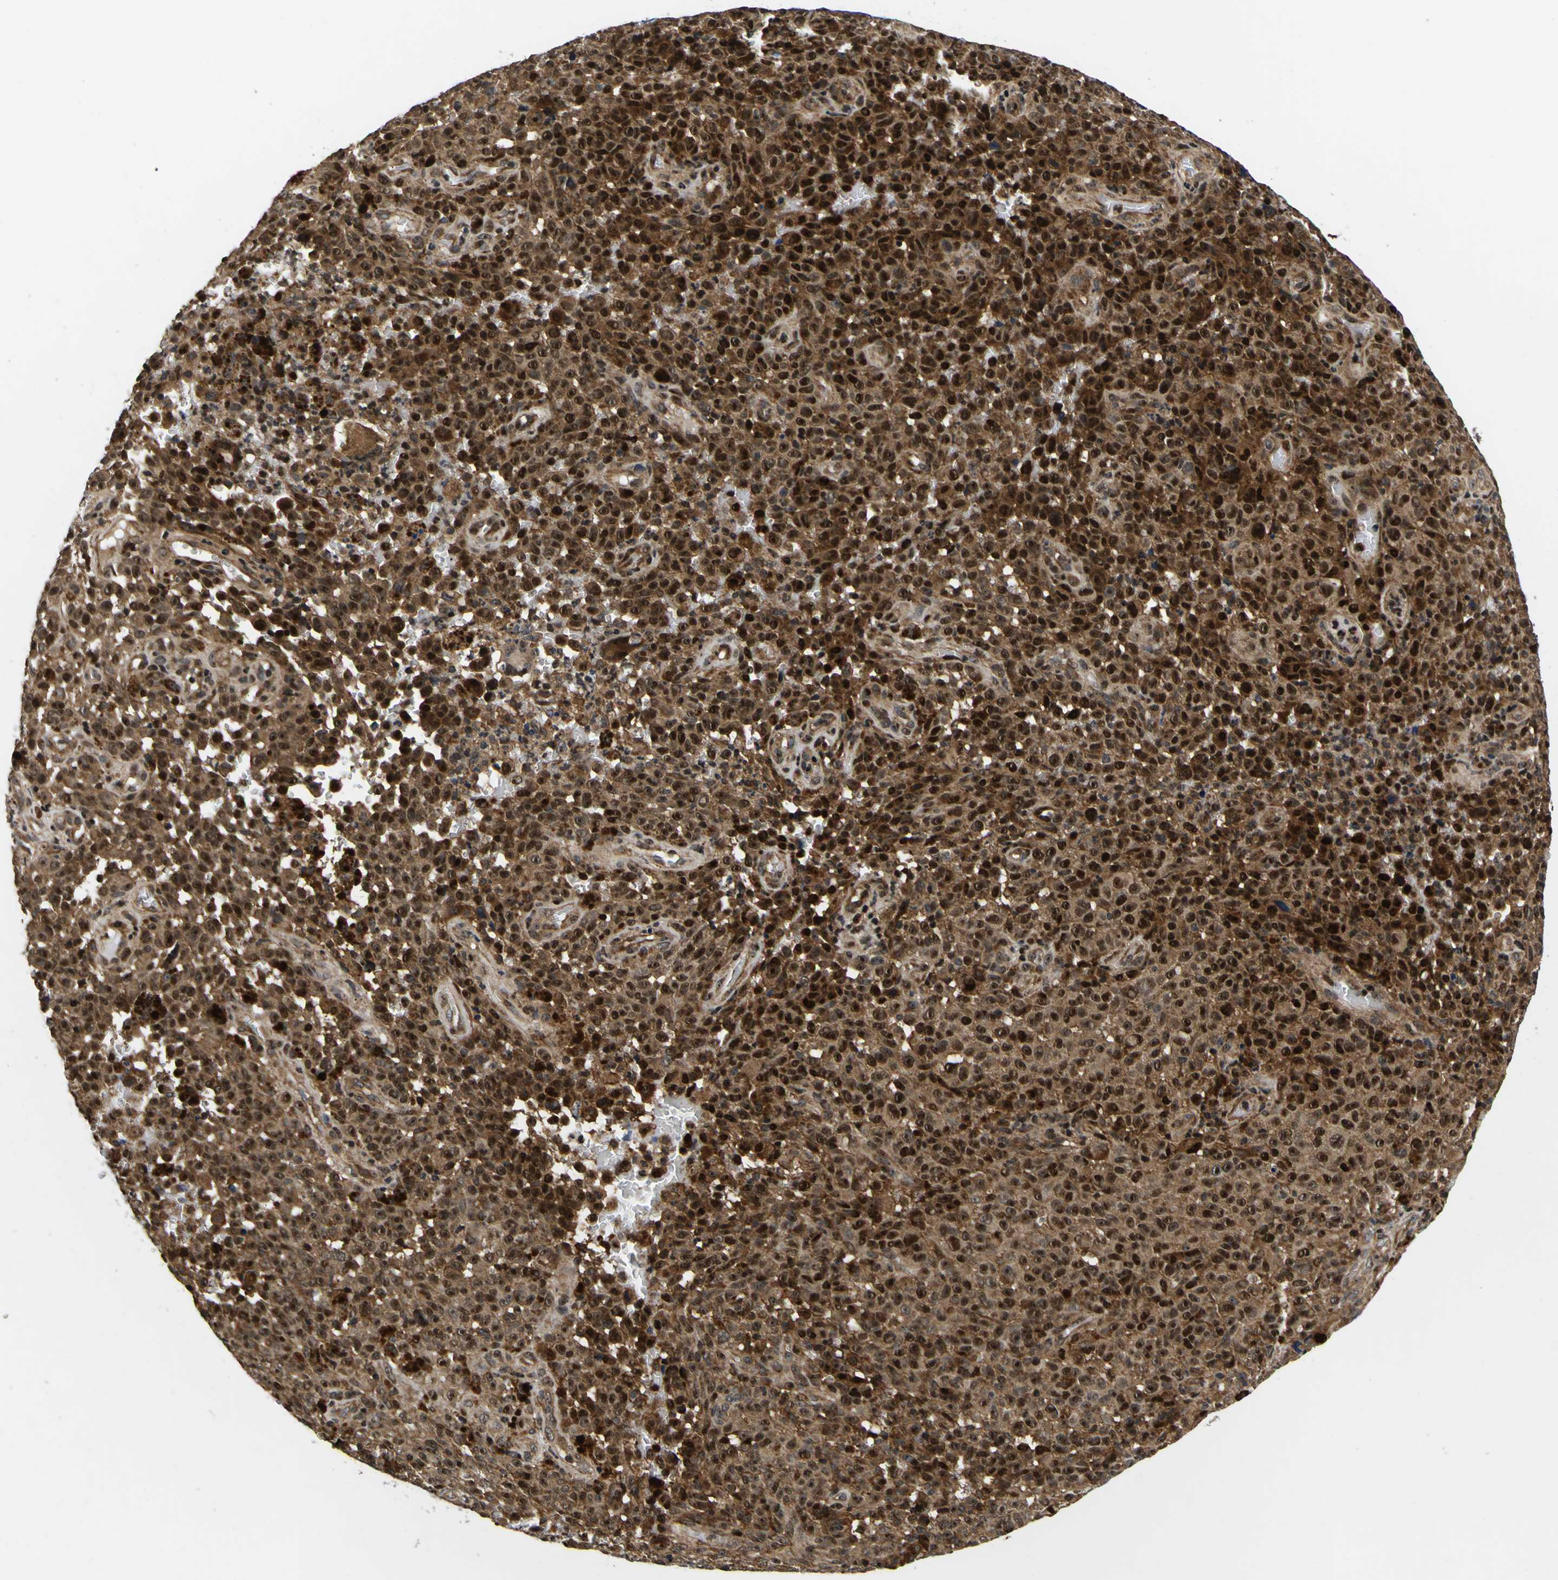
{"staining": {"intensity": "strong", "quantity": ">75%", "location": "cytoplasmic/membranous,nuclear"}, "tissue": "melanoma", "cell_type": "Tumor cells", "image_type": "cancer", "snomed": [{"axis": "morphology", "description": "Malignant melanoma, NOS"}, {"axis": "topography", "description": "Skin"}], "caption": "This is an image of immunohistochemistry staining of malignant melanoma, which shows strong expression in the cytoplasmic/membranous and nuclear of tumor cells.", "gene": "LRP4", "patient": {"sex": "female", "age": 82}}